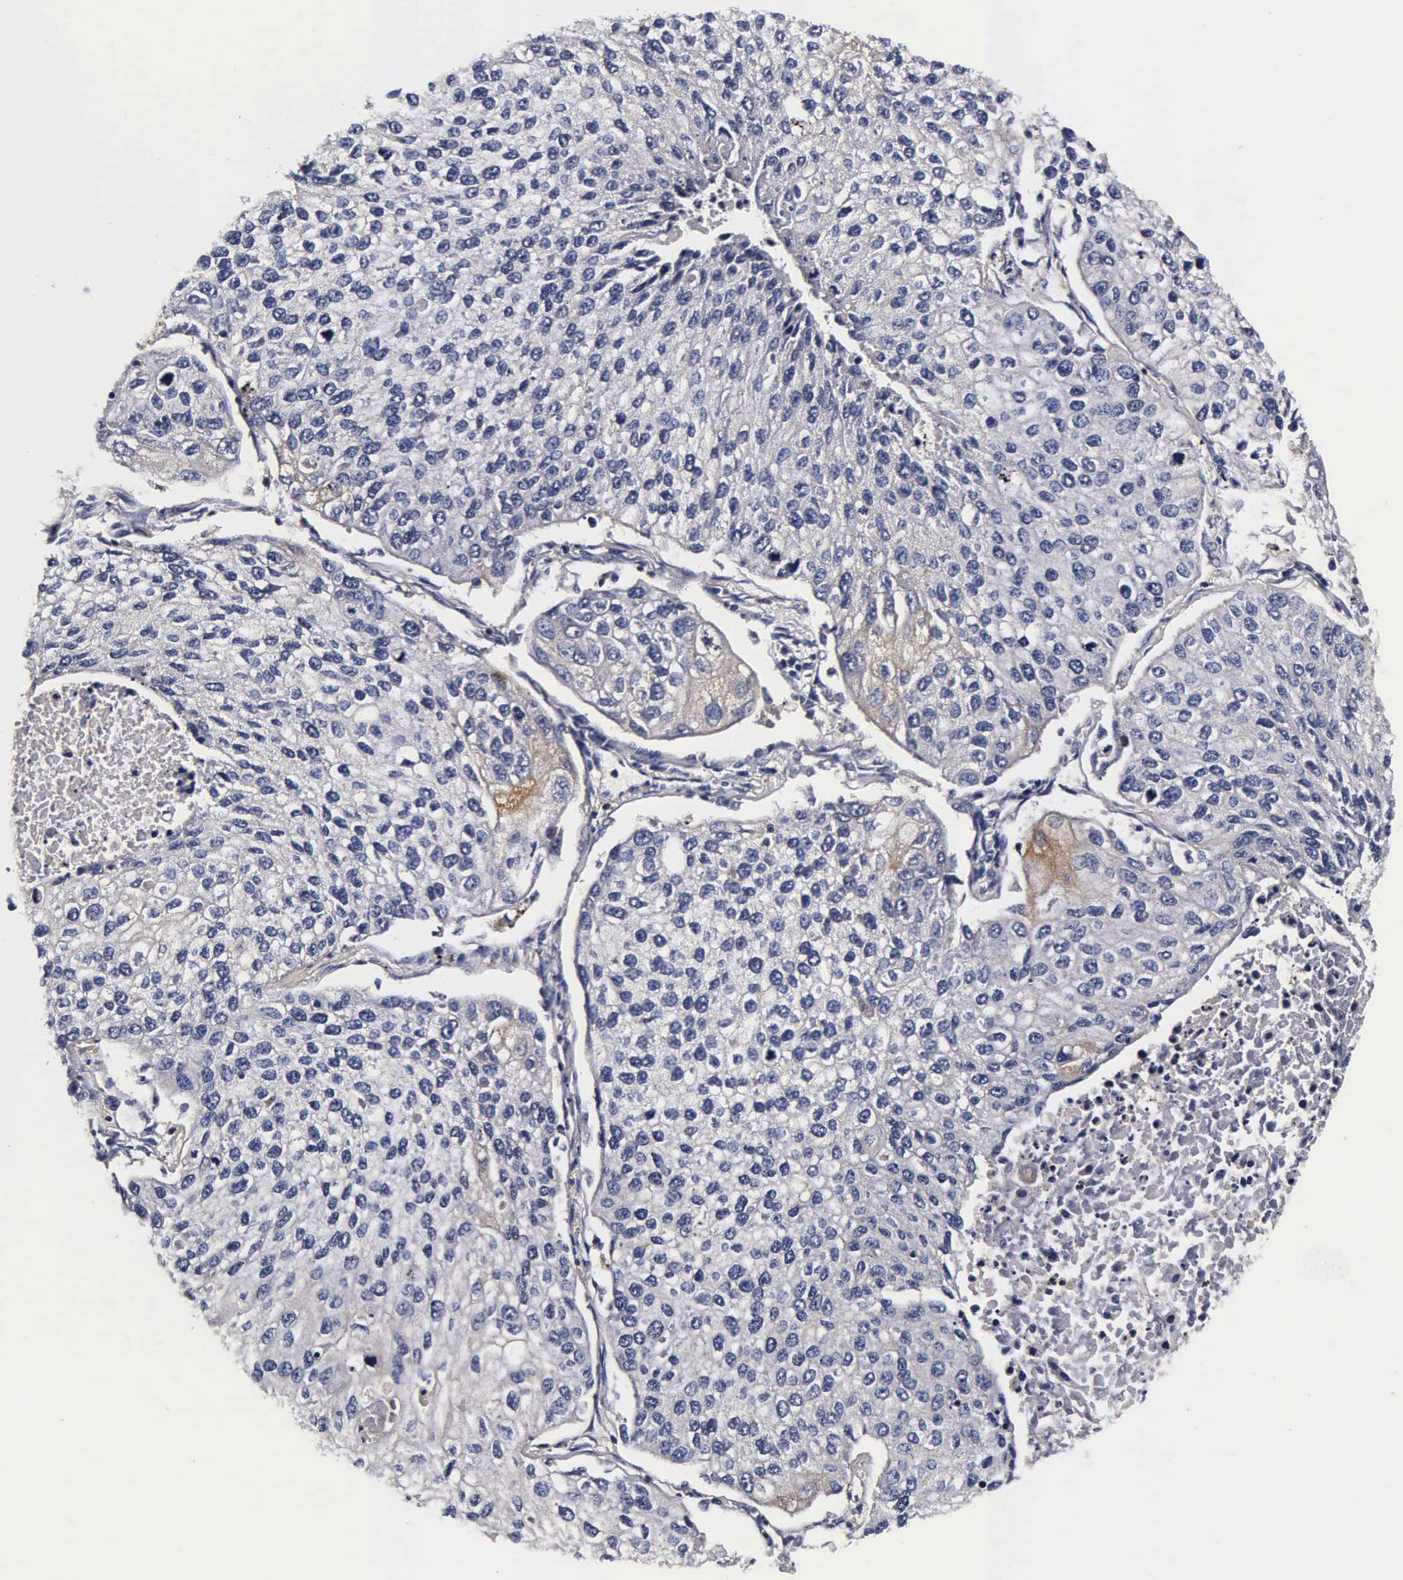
{"staining": {"intensity": "negative", "quantity": "none", "location": "none"}, "tissue": "lung cancer", "cell_type": "Tumor cells", "image_type": "cancer", "snomed": [{"axis": "morphology", "description": "Squamous cell carcinoma, NOS"}, {"axis": "topography", "description": "Lung"}], "caption": "Tumor cells show no significant protein staining in lung squamous cell carcinoma. The staining is performed using DAB brown chromogen with nuclei counter-stained in using hematoxylin.", "gene": "CST3", "patient": {"sex": "male", "age": 75}}